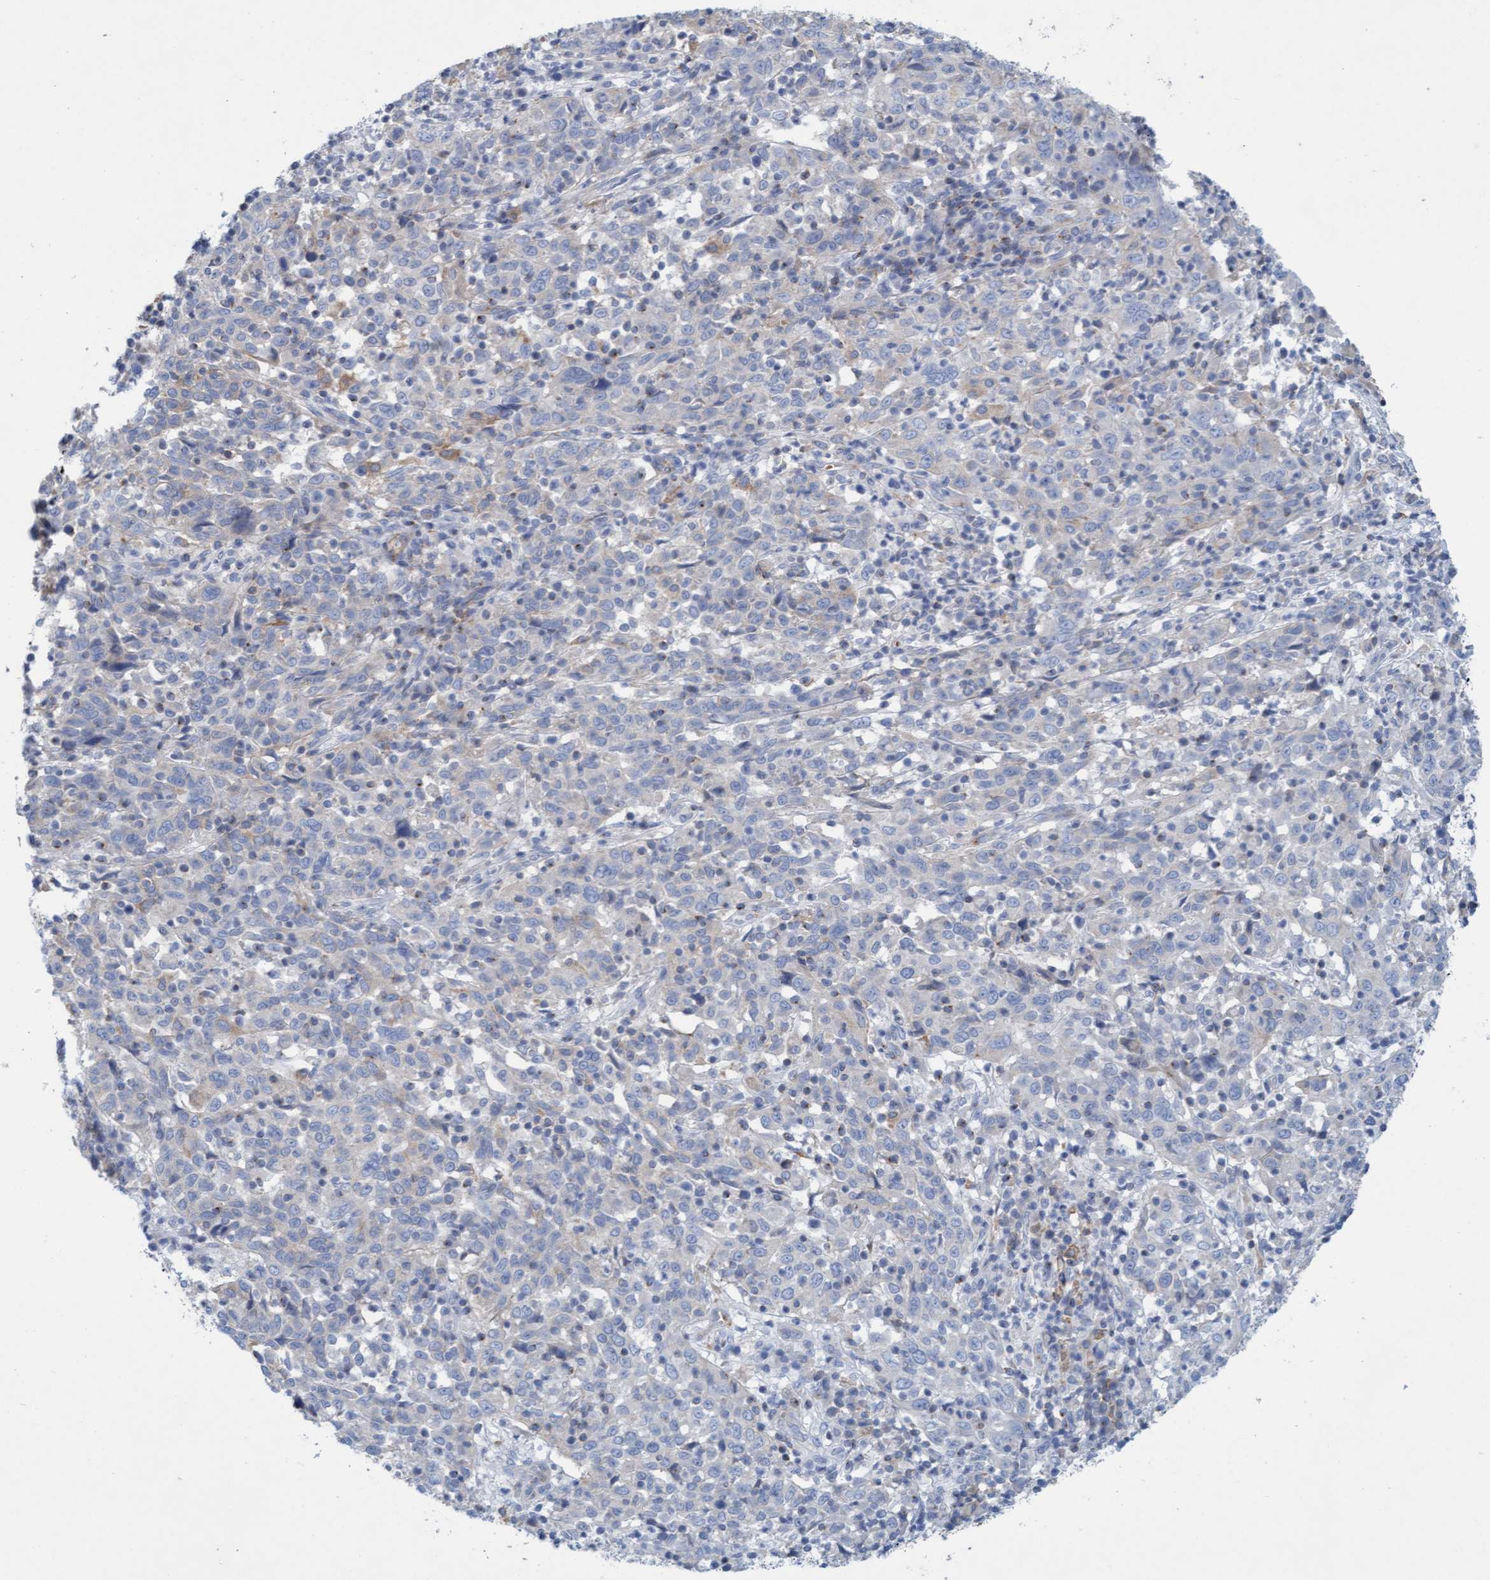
{"staining": {"intensity": "negative", "quantity": "none", "location": "none"}, "tissue": "cervical cancer", "cell_type": "Tumor cells", "image_type": "cancer", "snomed": [{"axis": "morphology", "description": "Squamous cell carcinoma, NOS"}, {"axis": "topography", "description": "Cervix"}], "caption": "This micrograph is of cervical squamous cell carcinoma stained with immunohistochemistry (IHC) to label a protein in brown with the nuclei are counter-stained blue. There is no staining in tumor cells. (IHC, brightfield microscopy, high magnification).", "gene": "SIGIRR", "patient": {"sex": "female", "age": 46}}